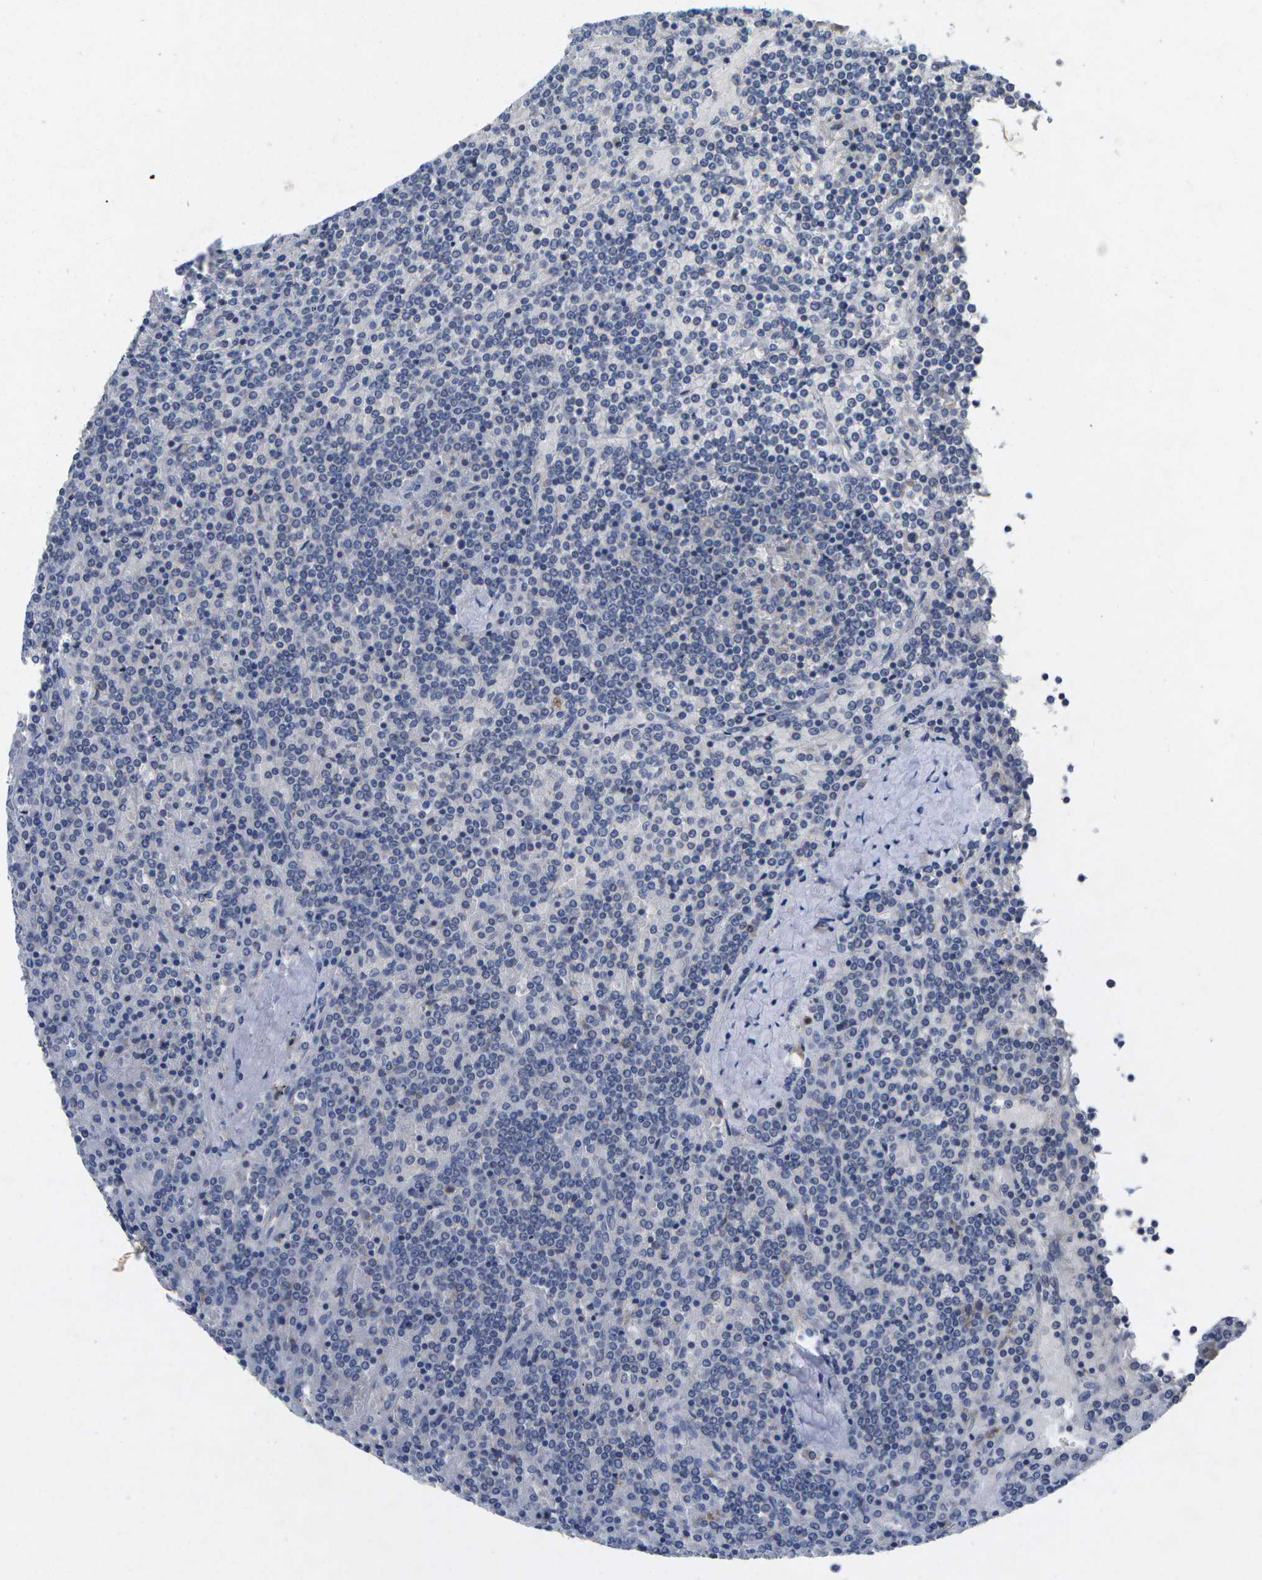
{"staining": {"intensity": "negative", "quantity": "none", "location": "none"}, "tissue": "lymphoma", "cell_type": "Tumor cells", "image_type": "cancer", "snomed": [{"axis": "morphology", "description": "Malignant lymphoma, non-Hodgkin's type, Low grade"}, {"axis": "topography", "description": "Spleen"}], "caption": "High power microscopy image of an IHC micrograph of lymphoma, revealing no significant staining in tumor cells.", "gene": "KDELR1", "patient": {"sex": "female", "age": 19}}